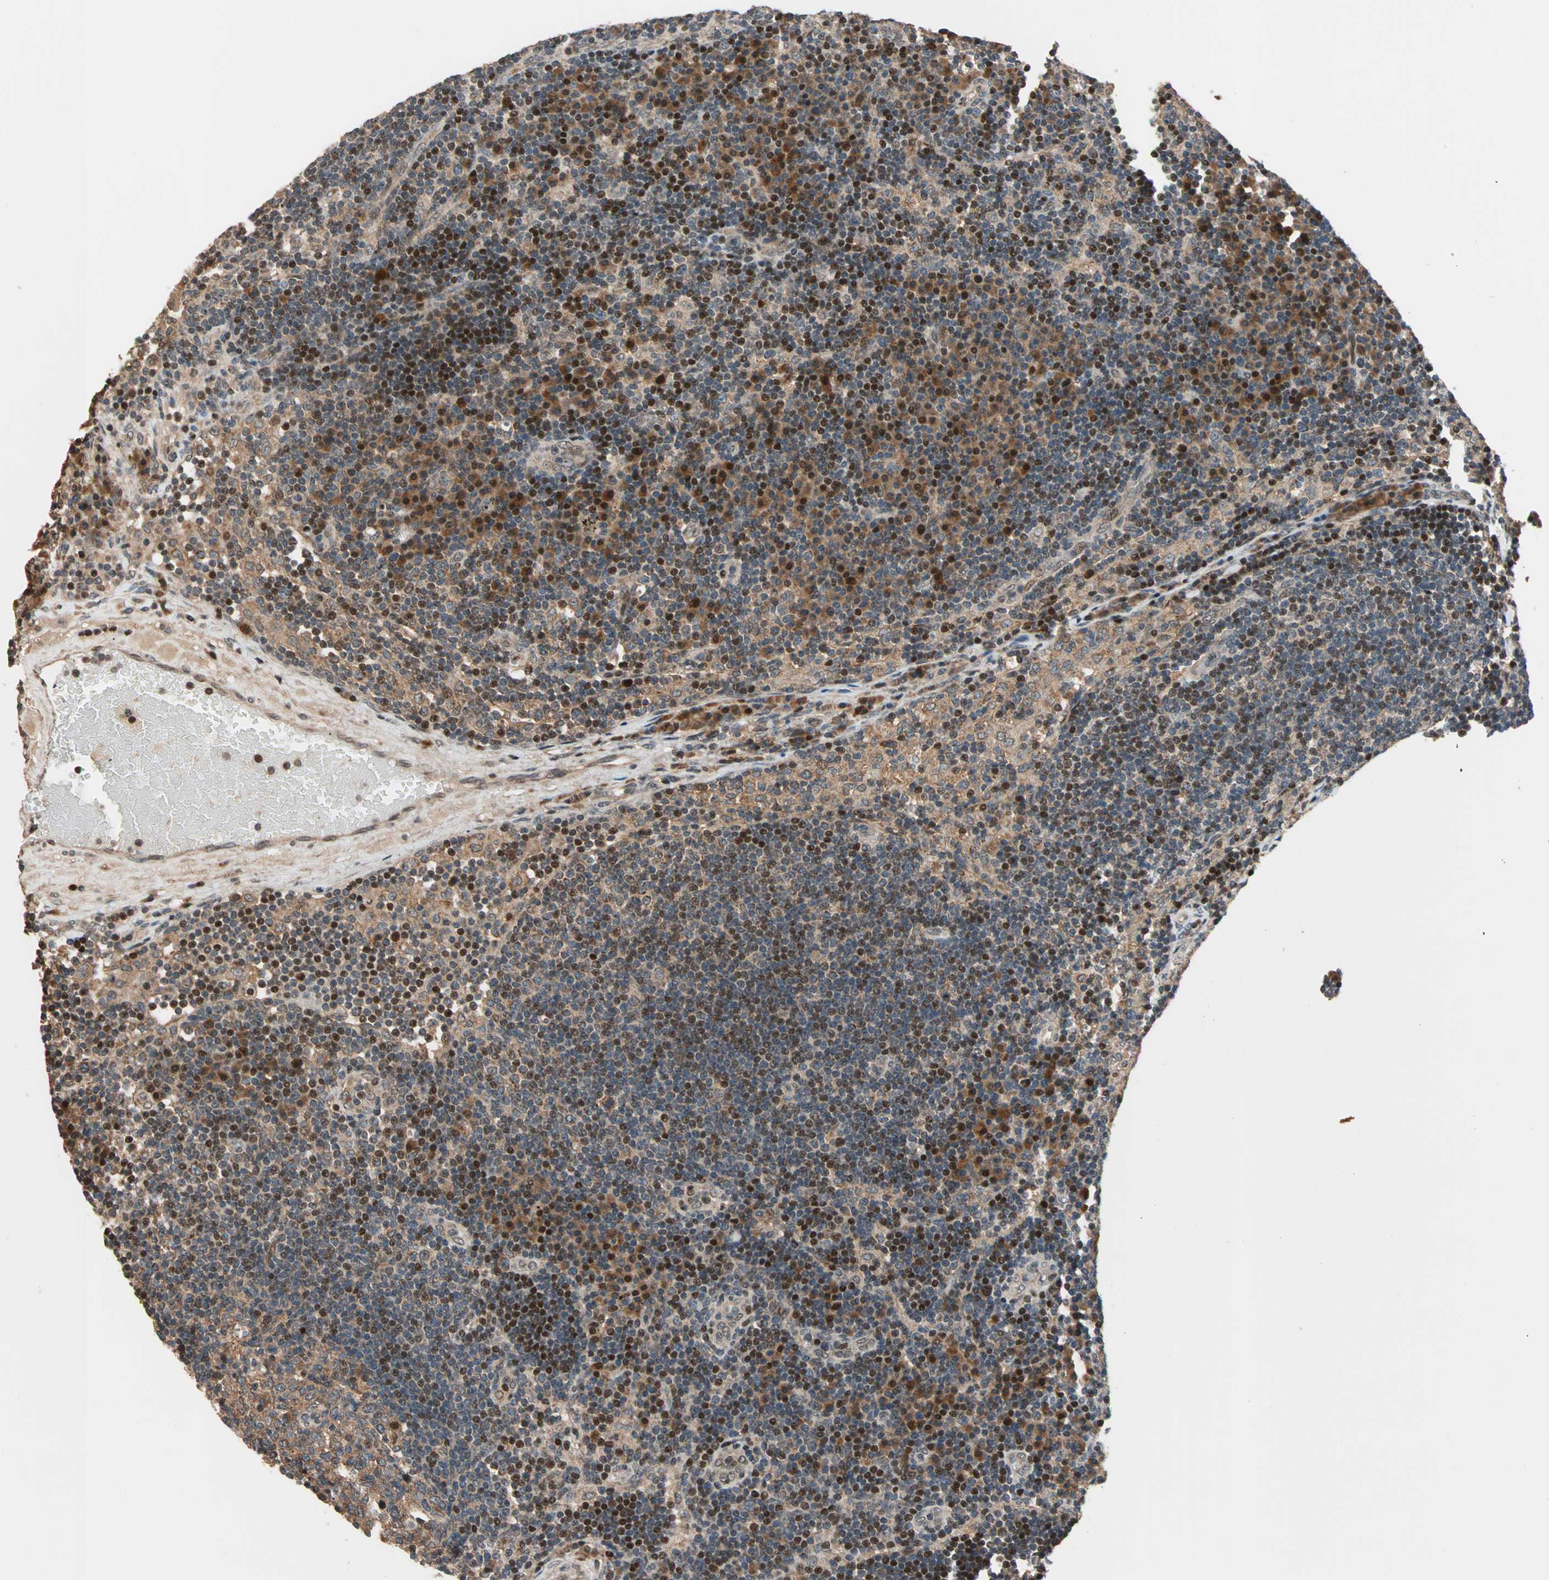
{"staining": {"intensity": "moderate", "quantity": ">75%", "location": "cytoplasmic/membranous,nuclear"}, "tissue": "lymph node", "cell_type": "Germinal center cells", "image_type": "normal", "snomed": [{"axis": "morphology", "description": "Normal tissue, NOS"}, {"axis": "morphology", "description": "Squamous cell carcinoma, metastatic, NOS"}, {"axis": "topography", "description": "Lymph node"}], "caption": "Lymph node stained with a protein marker reveals moderate staining in germinal center cells.", "gene": "HECW1", "patient": {"sex": "female", "age": 53}}